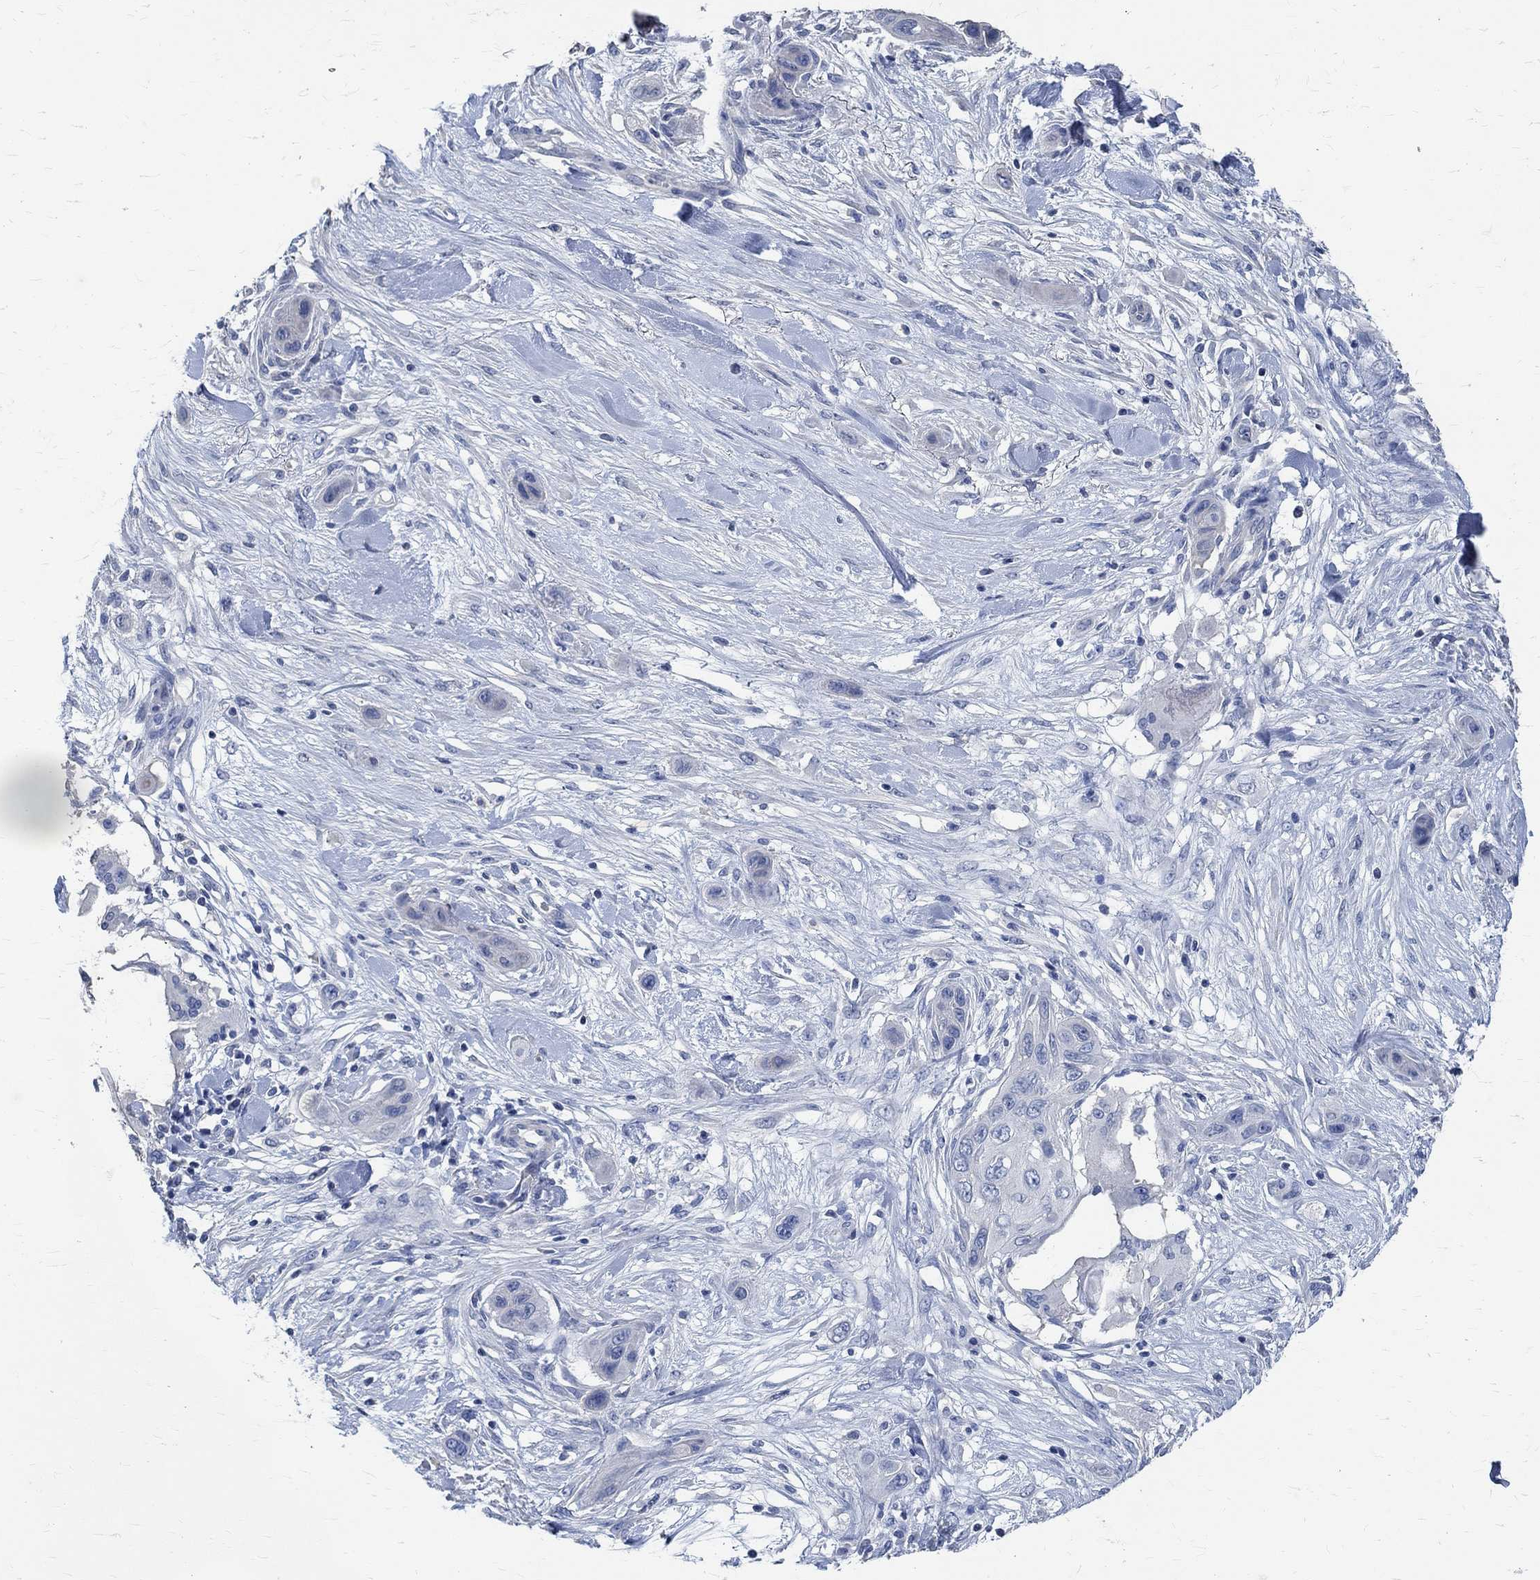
{"staining": {"intensity": "negative", "quantity": "none", "location": "none"}, "tissue": "skin cancer", "cell_type": "Tumor cells", "image_type": "cancer", "snomed": [{"axis": "morphology", "description": "Squamous cell carcinoma, NOS"}, {"axis": "topography", "description": "Skin"}], "caption": "Immunohistochemistry of human squamous cell carcinoma (skin) exhibits no staining in tumor cells. Brightfield microscopy of immunohistochemistry (IHC) stained with DAB (brown) and hematoxylin (blue), captured at high magnification.", "gene": "PRX", "patient": {"sex": "male", "age": 79}}